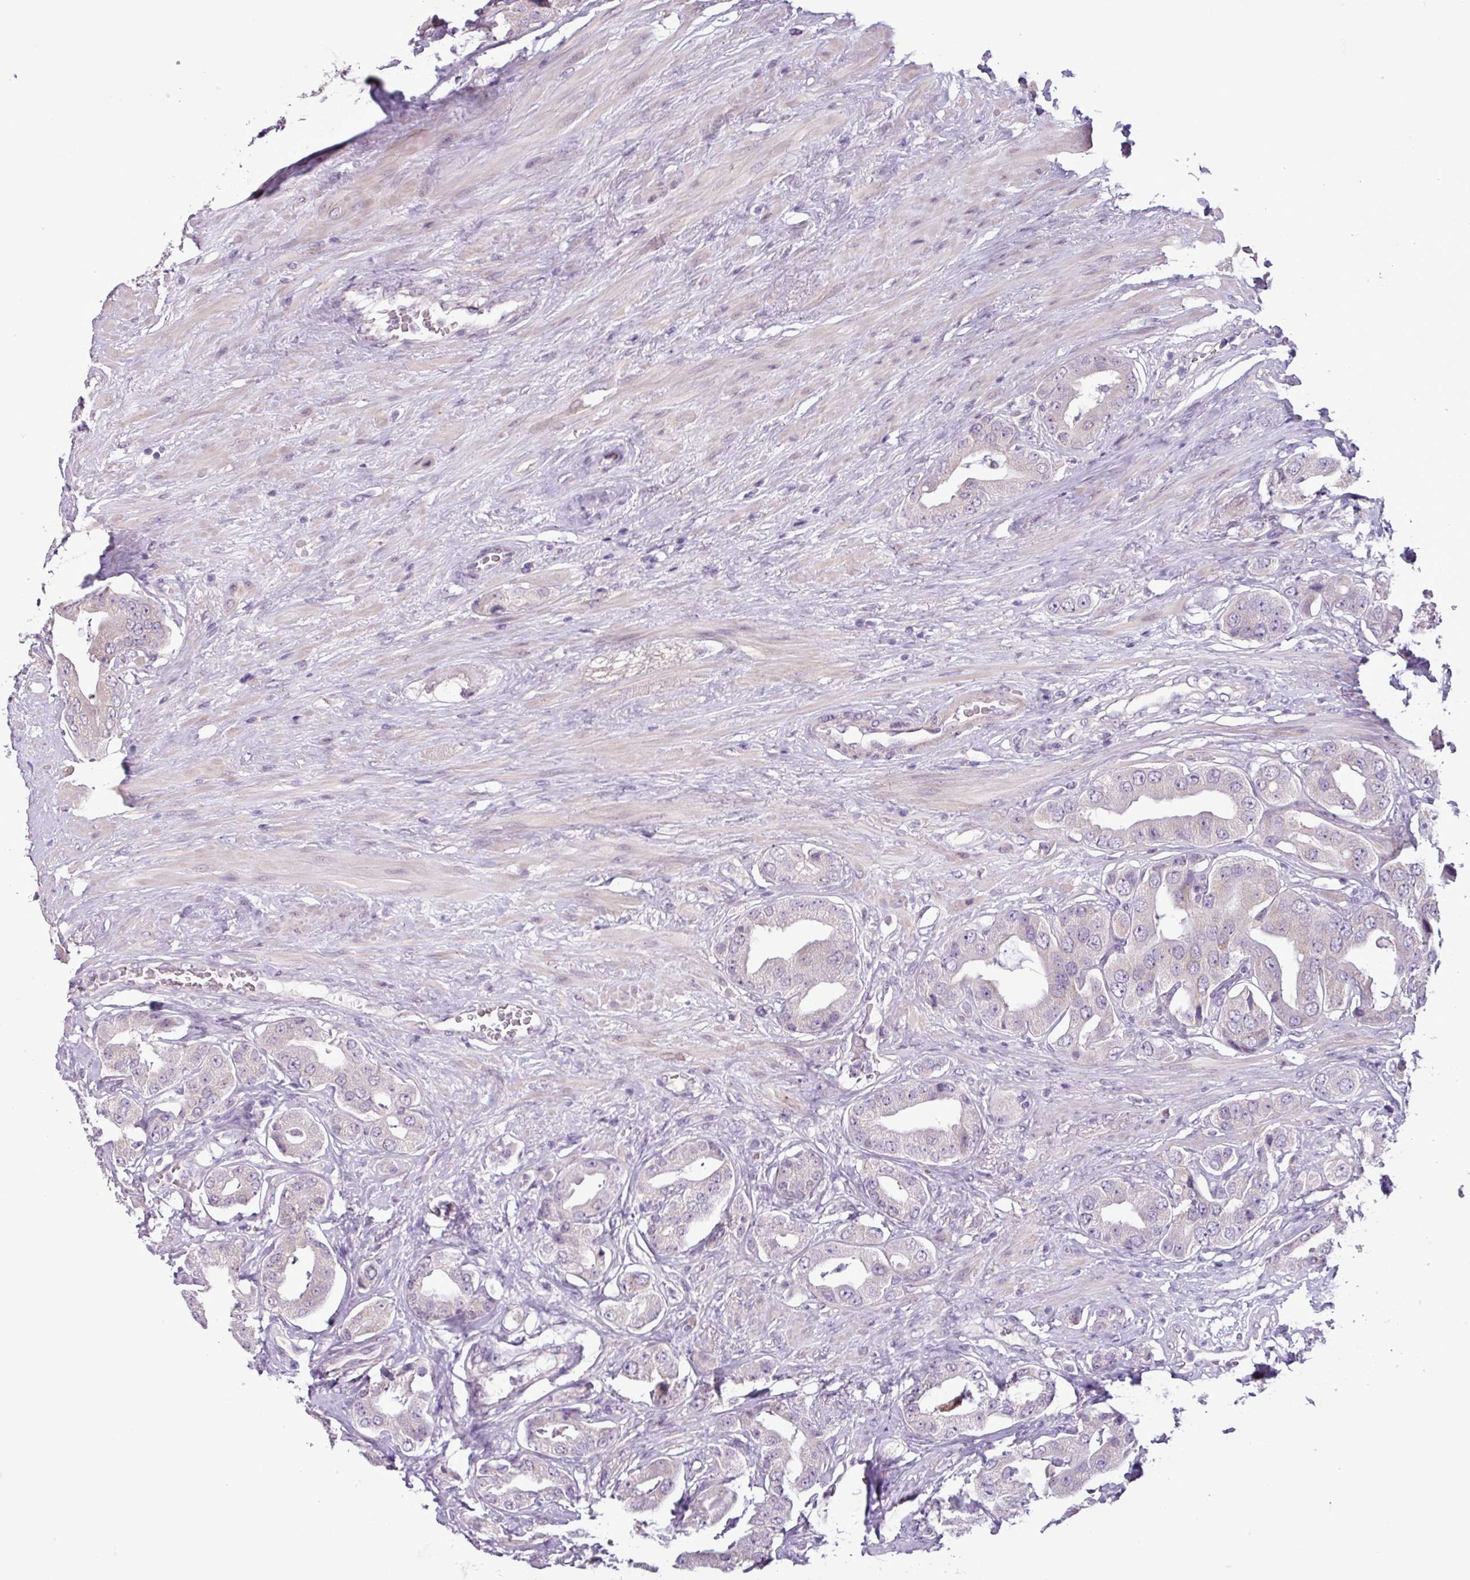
{"staining": {"intensity": "negative", "quantity": "none", "location": "none"}, "tissue": "prostate cancer", "cell_type": "Tumor cells", "image_type": "cancer", "snomed": [{"axis": "morphology", "description": "Adenocarcinoma, High grade"}, {"axis": "topography", "description": "Prostate"}], "caption": "Immunohistochemistry photomicrograph of human high-grade adenocarcinoma (prostate) stained for a protein (brown), which exhibits no positivity in tumor cells. (DAB (3,3'-diaminobenzidine) IHC visualized using brightfield microscopy, high magnification).", "gene": "C9orf24", "patient": {"sex": "male", "age": 63}}